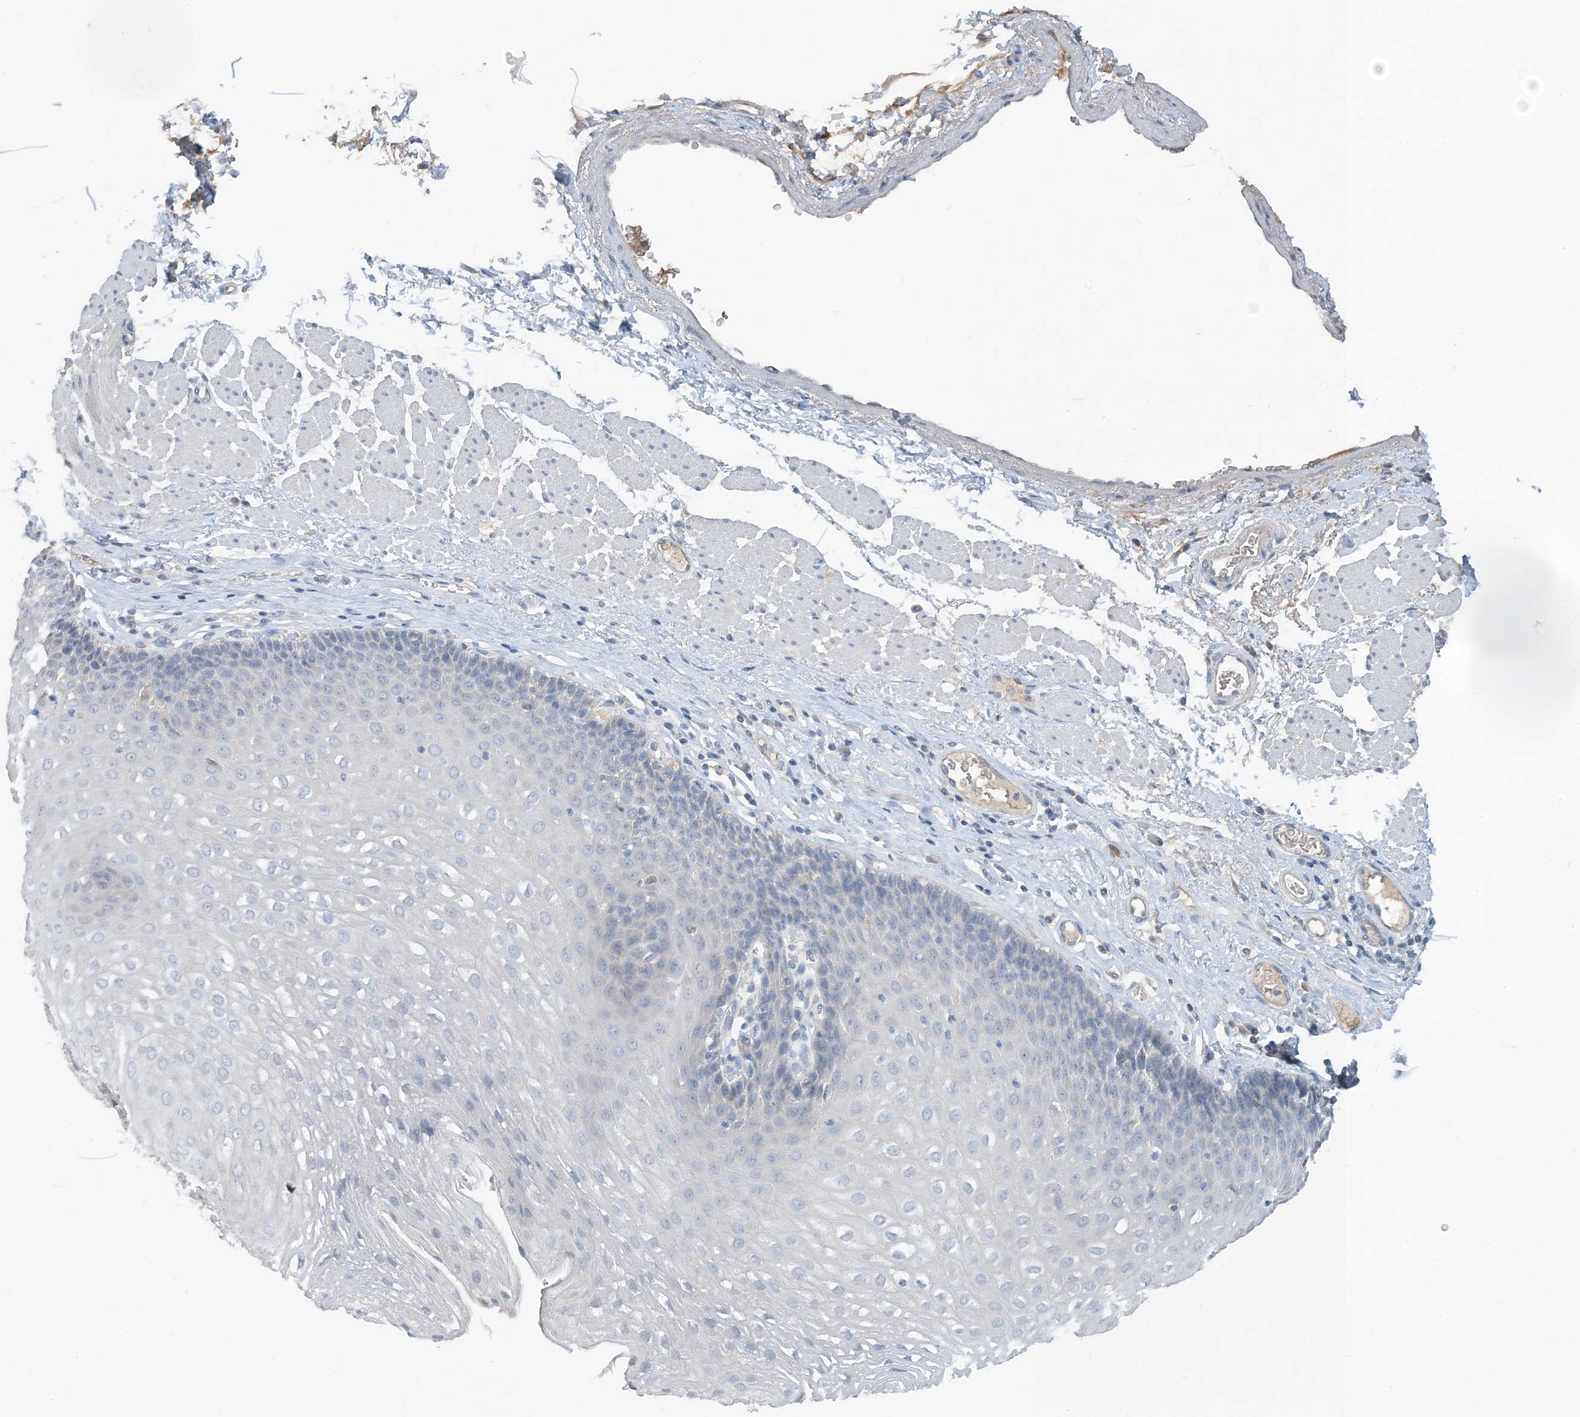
{"staining": {"intensity": "negative", "quantity": "none", "location": "none"}, "tissue": "esophagus", "cell_type": "Squamous epithelial cells", "image_type": "normal", "snomed": [{"axis": "morphology", "description": "Normal tissue, NOS"}, {"axis": "topography", "description": "Esophagus"}], "caption": "This image is of unremarkable esophagus stained with immunohistochemistry to label a protein in brown with the nuclei are counter-stained blue. There is no positivity in squamous epithelial cells.", "gene": "CTRL", "patient": {"sex": "female", "age": 66}}